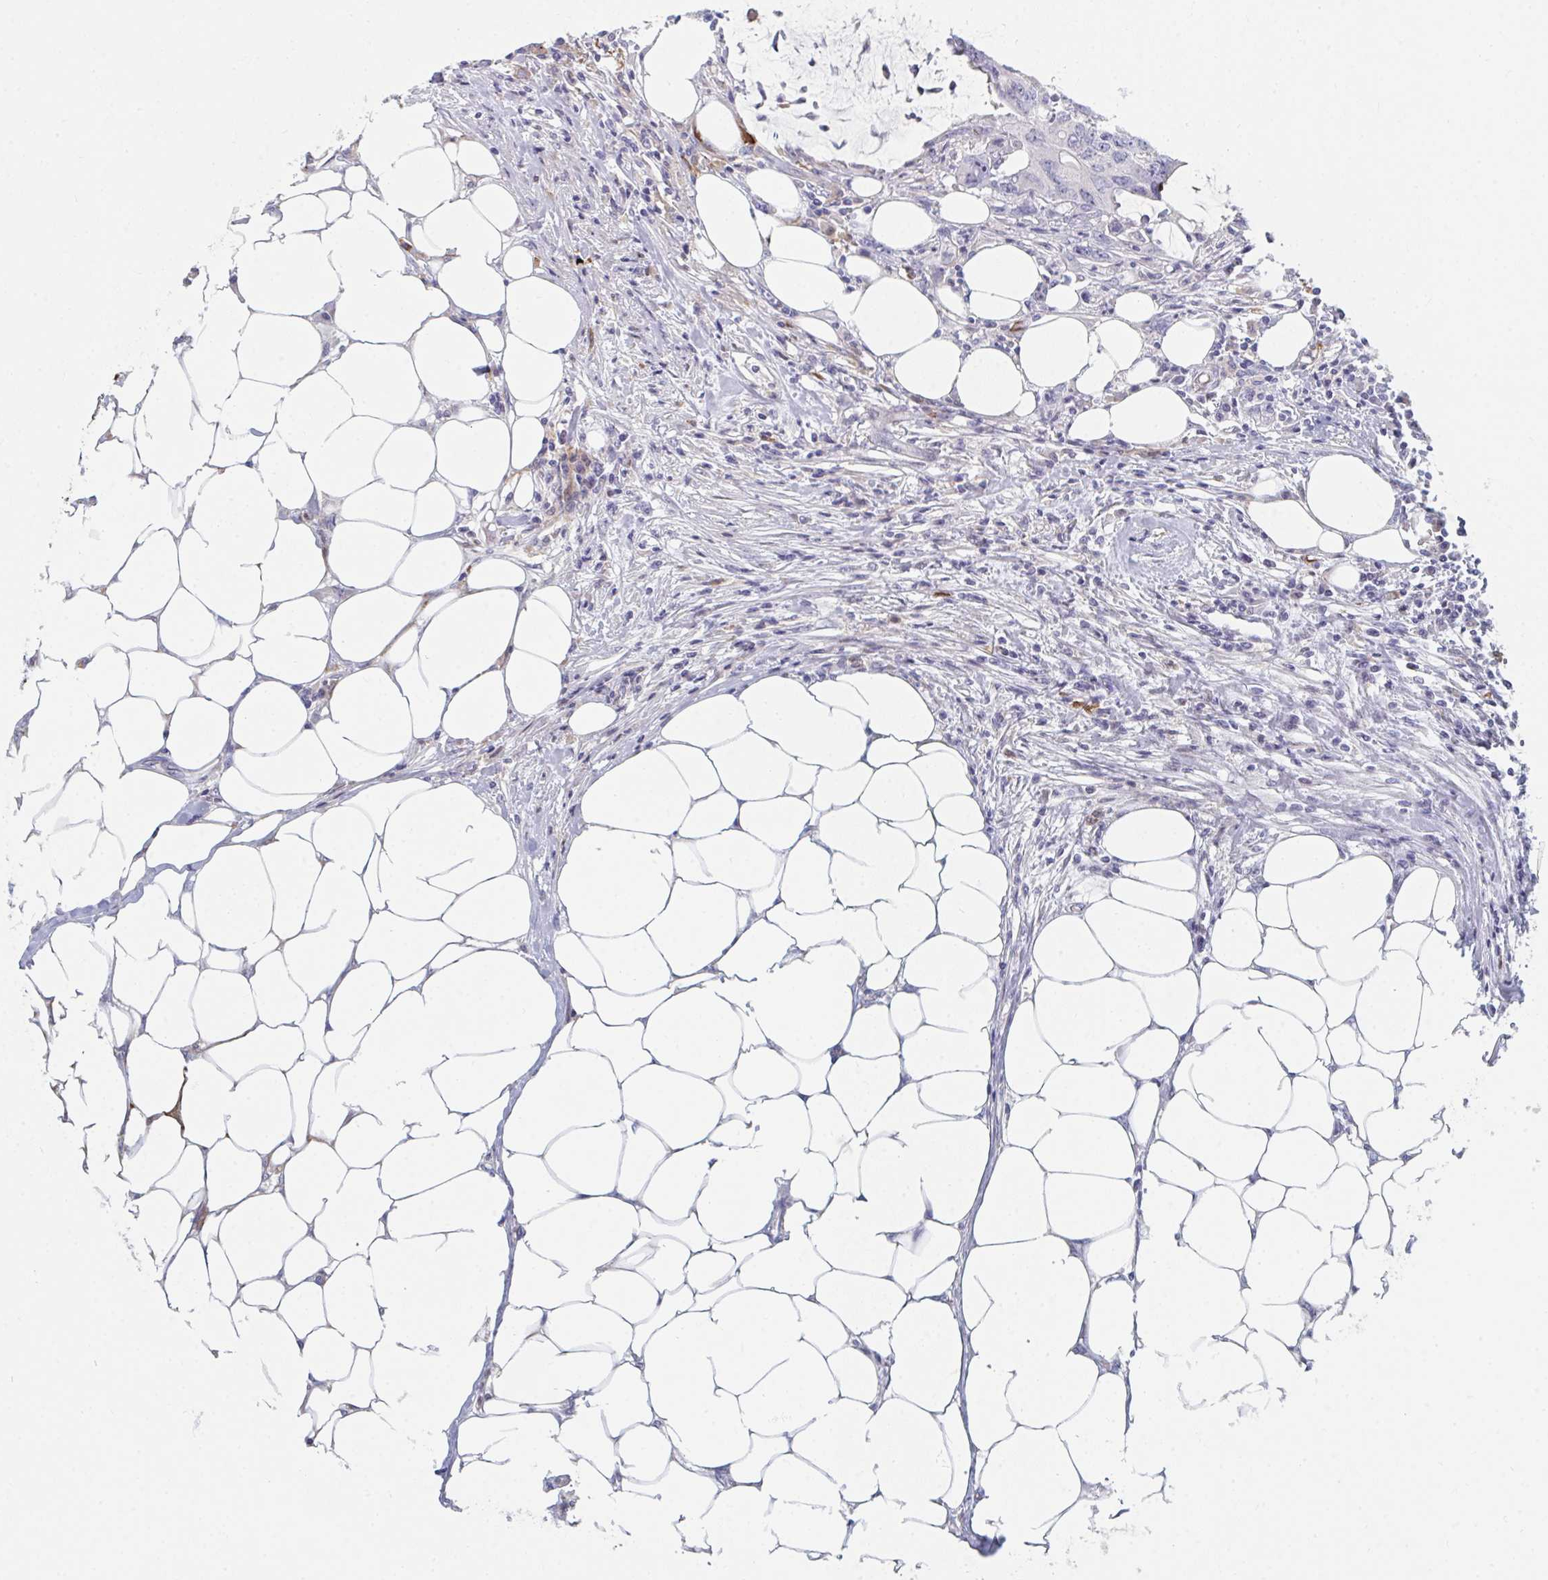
{"staining": {"intensity": "moderate", "quantity": "<25%", "location": "cytoplasmic/membranous"}, "tissue": "colorectal cancer", "cell_type": "Tumor cells", "image_type": "cancer", "snomed": [{"axis": "morphology", "description": "Adenocarcinoma, NOS"}, {"axis": "topography", "description": "Colon"}], "caption": "Protein positivity by immunohistochemistry reveals moderate cytoplasmic/membranous positivity in about <25% of tumor cells in colorectal cancer (adenocarcinoma). The staining was performed using DAB (3,3'-diaminobenzidine) to visualize the protein expression in brown, while the nuclei were stained in blue with hematoxylin (Magnification: 20x).", "gene": "PSMG1", "patient": {"sex": "male", "age": 71}}